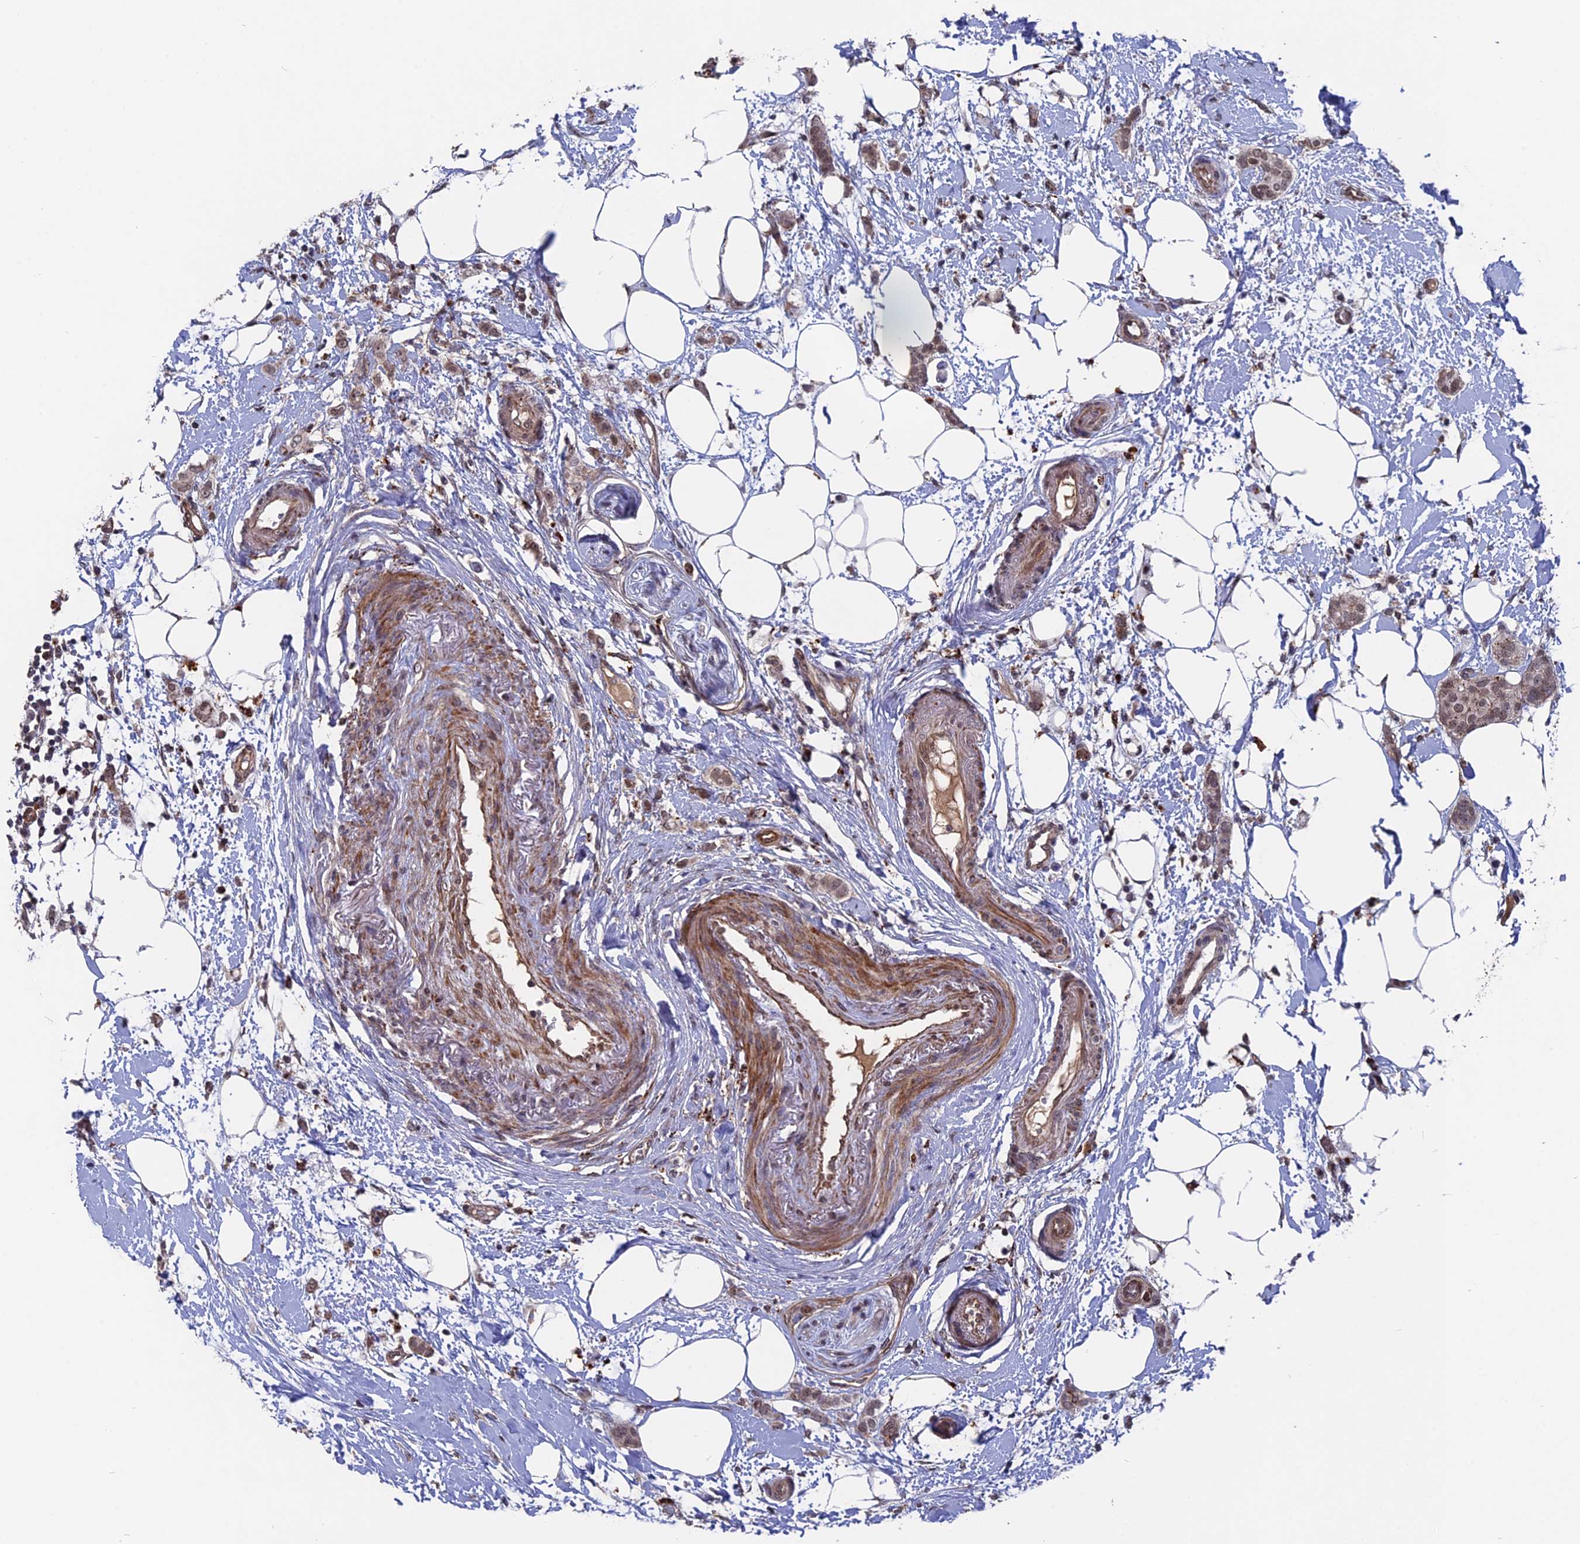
{"staining": {"intensity": "weak", "quantity": "25%-75%", "location": "nuclear"}, "tissue": "breast cancer", "cell_type": "Tumor cells", "image_type": "cancer", "snomed": [{"axis": "morphology", "description": "Duct carcinoma"}, {"axis": "topography", "description": "Breast"}], "caption": "A high-resolution photomicrograph shows immunohistochemistry (IHC) staining of breast infiltrating ductal carcinoma, which exhibits weak nuclear staining in about 25%-75% of tumor cells.", "gene": "NOSIP", "patient": {"sex": "female", "age": 72}}